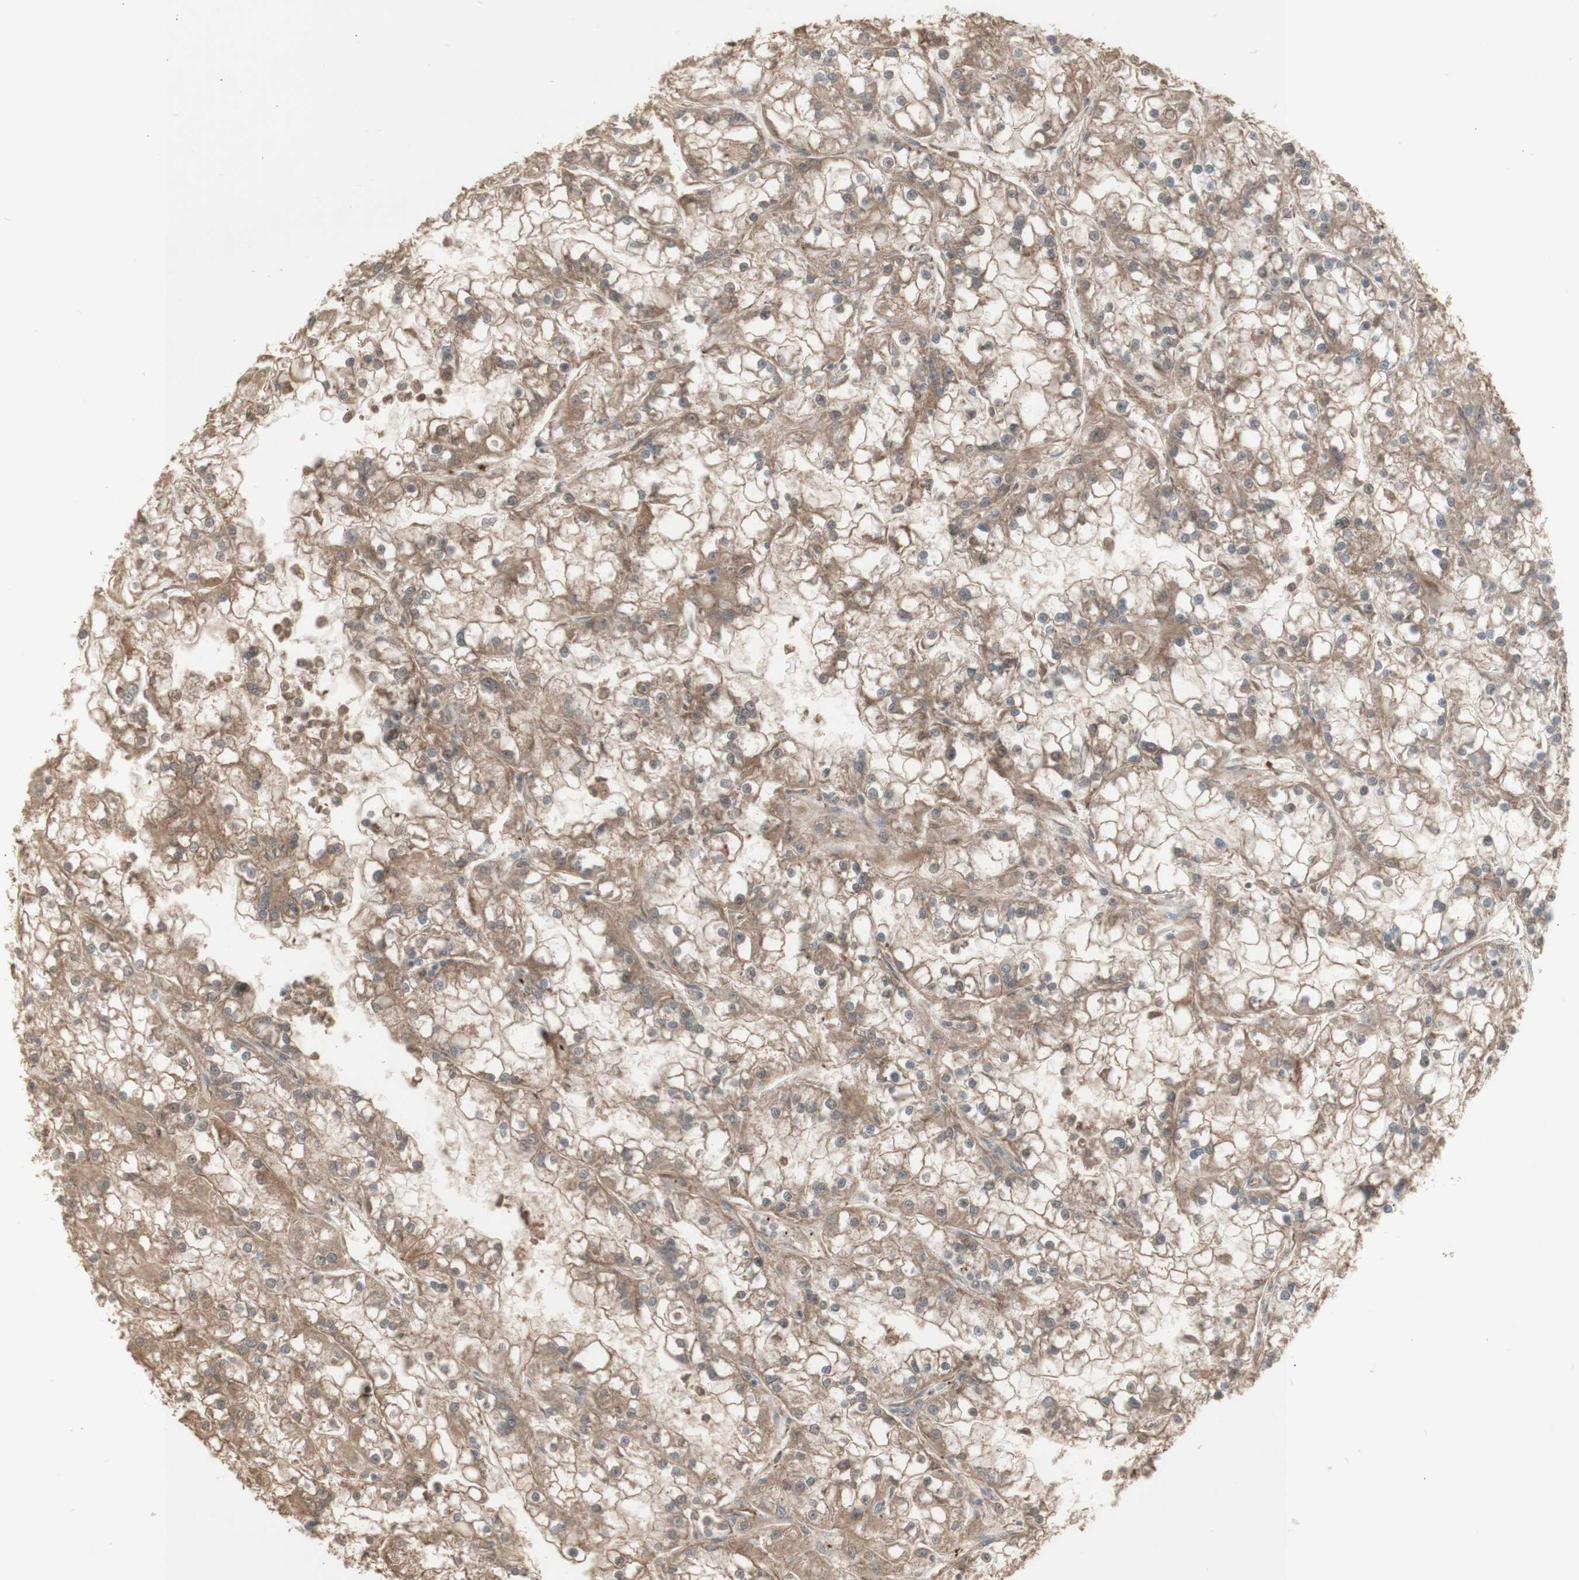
{"staining": {"intensity": "moderate", "quantity": ">75%", "location": "cytoplasmic/membranous"}, "tissue": "renal cancer", "cell_type": "Tumor cells", "image_type": "cancer", "snomed": [{"axis": "morphology", "description": "Adenocarcinoma, NOS"}, {"axis": "topography", "description": "Kidney"}], "caption": "Immunohistochemical staining of renal cancer reveals moderate cytoplasmic/membranous protein positivity in approximately >75% of tumor cells. (DAB (3,3'-diaminobenzidine) IHC, brown staining for protein, blue staining for nuclei).", "gene": "ALOX12", "patient": {"sex": "female", "age": 52}}